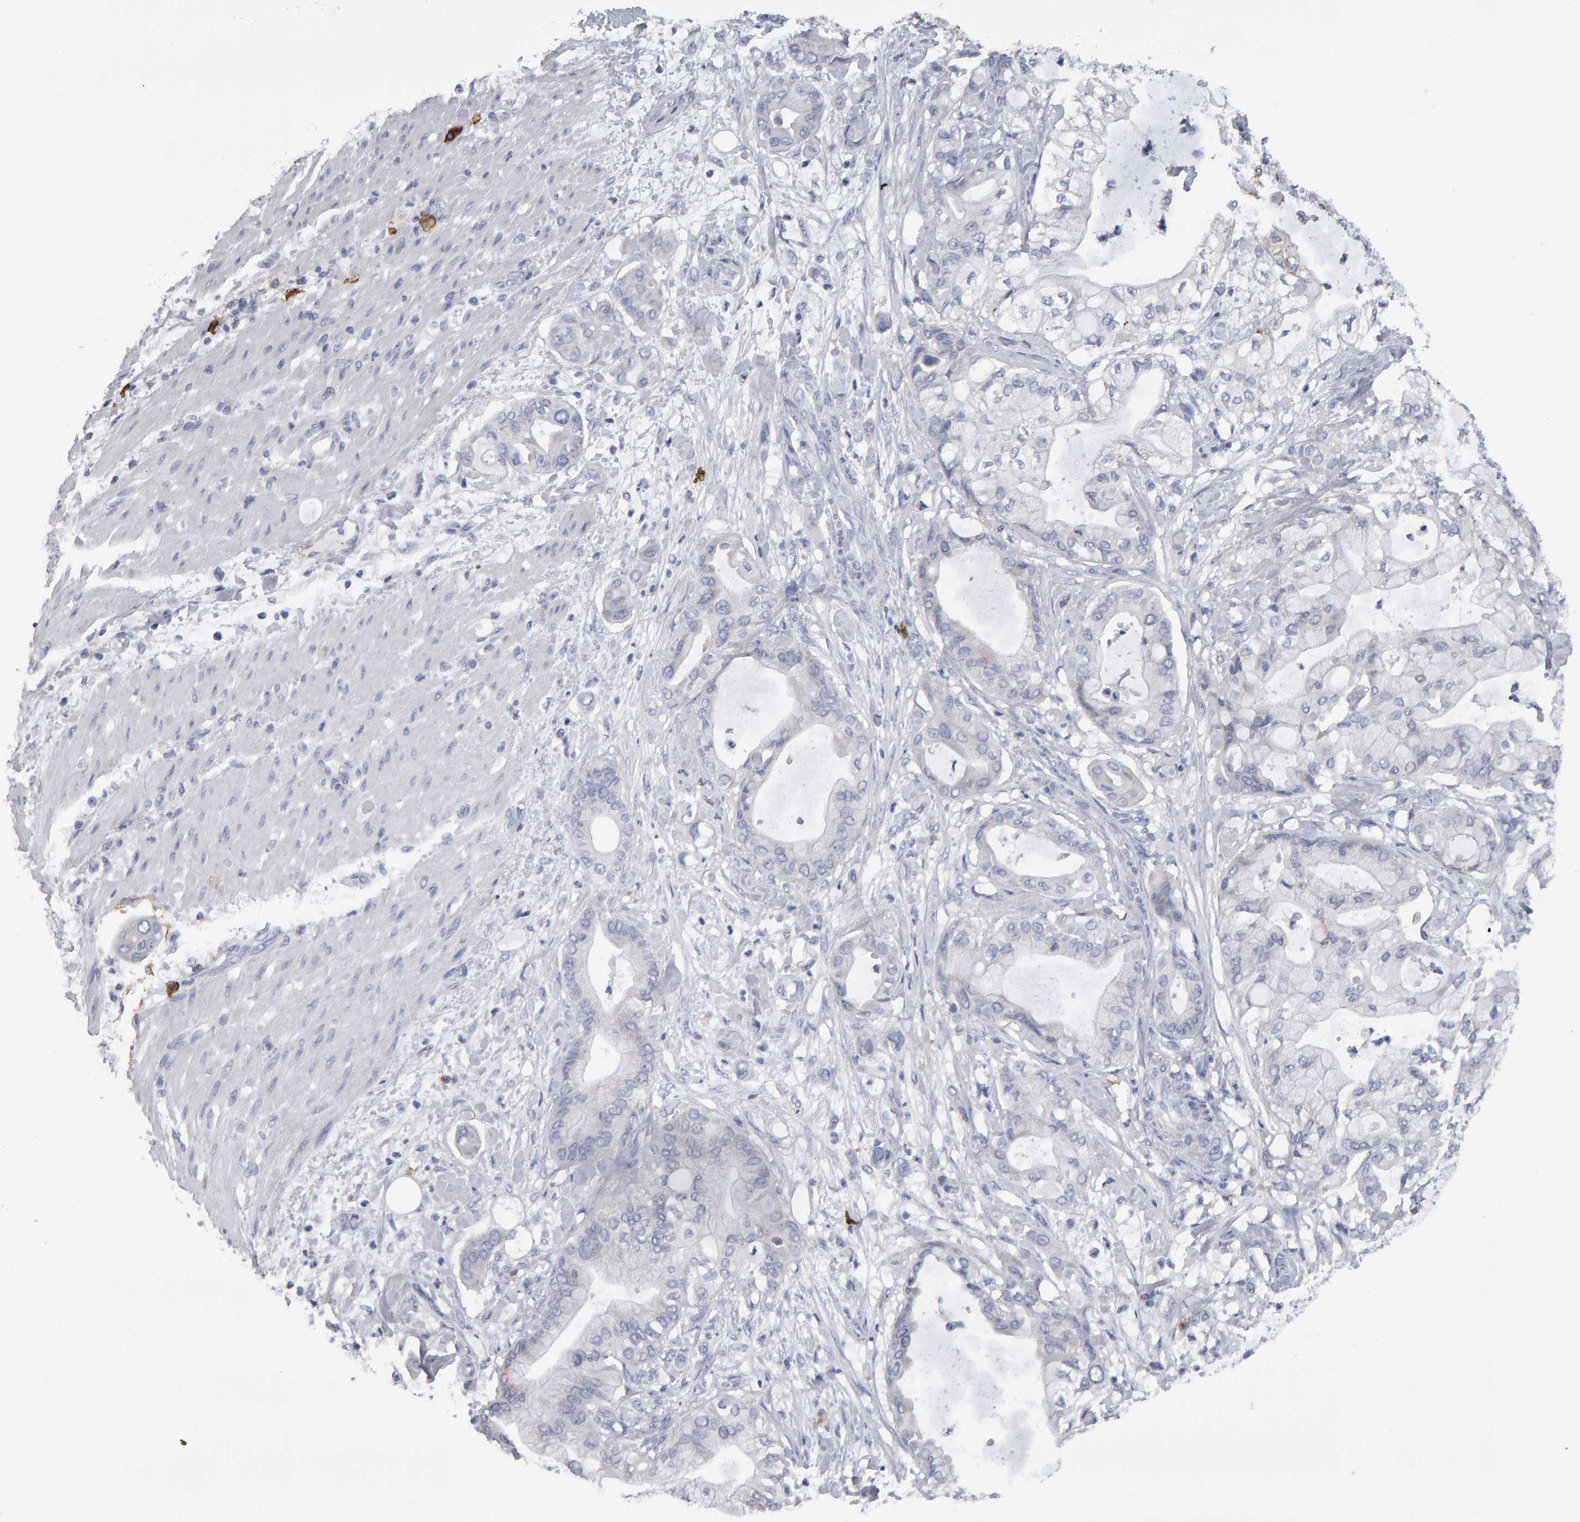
{"staining": {"intensity": "negative", "quantity": "none", "location": "none"}, "tissue": "pancreatic cancer", "cell_type": "Tumor cells", "image_type": "cancer", "snomed": [{"axis": "morphology", "description": "Adenocarcinoma, NOS"}, {"axis": "morphology", "description": "Adenocarcinoma, metastatic, NOS"}, {"axis": "topography", "description": "Lymph node"}, {"axis": "topography", "description": "Pancreas"}, {"axis": "topography", "description": "Duodenum"}], "caption": "This is a image of immunohistochemistry staining of pancreatic adenocarcinoma, which shows no expression in tumor cells.", "gene": "CD38", "patient": {"sex": "female", "age": 64}}